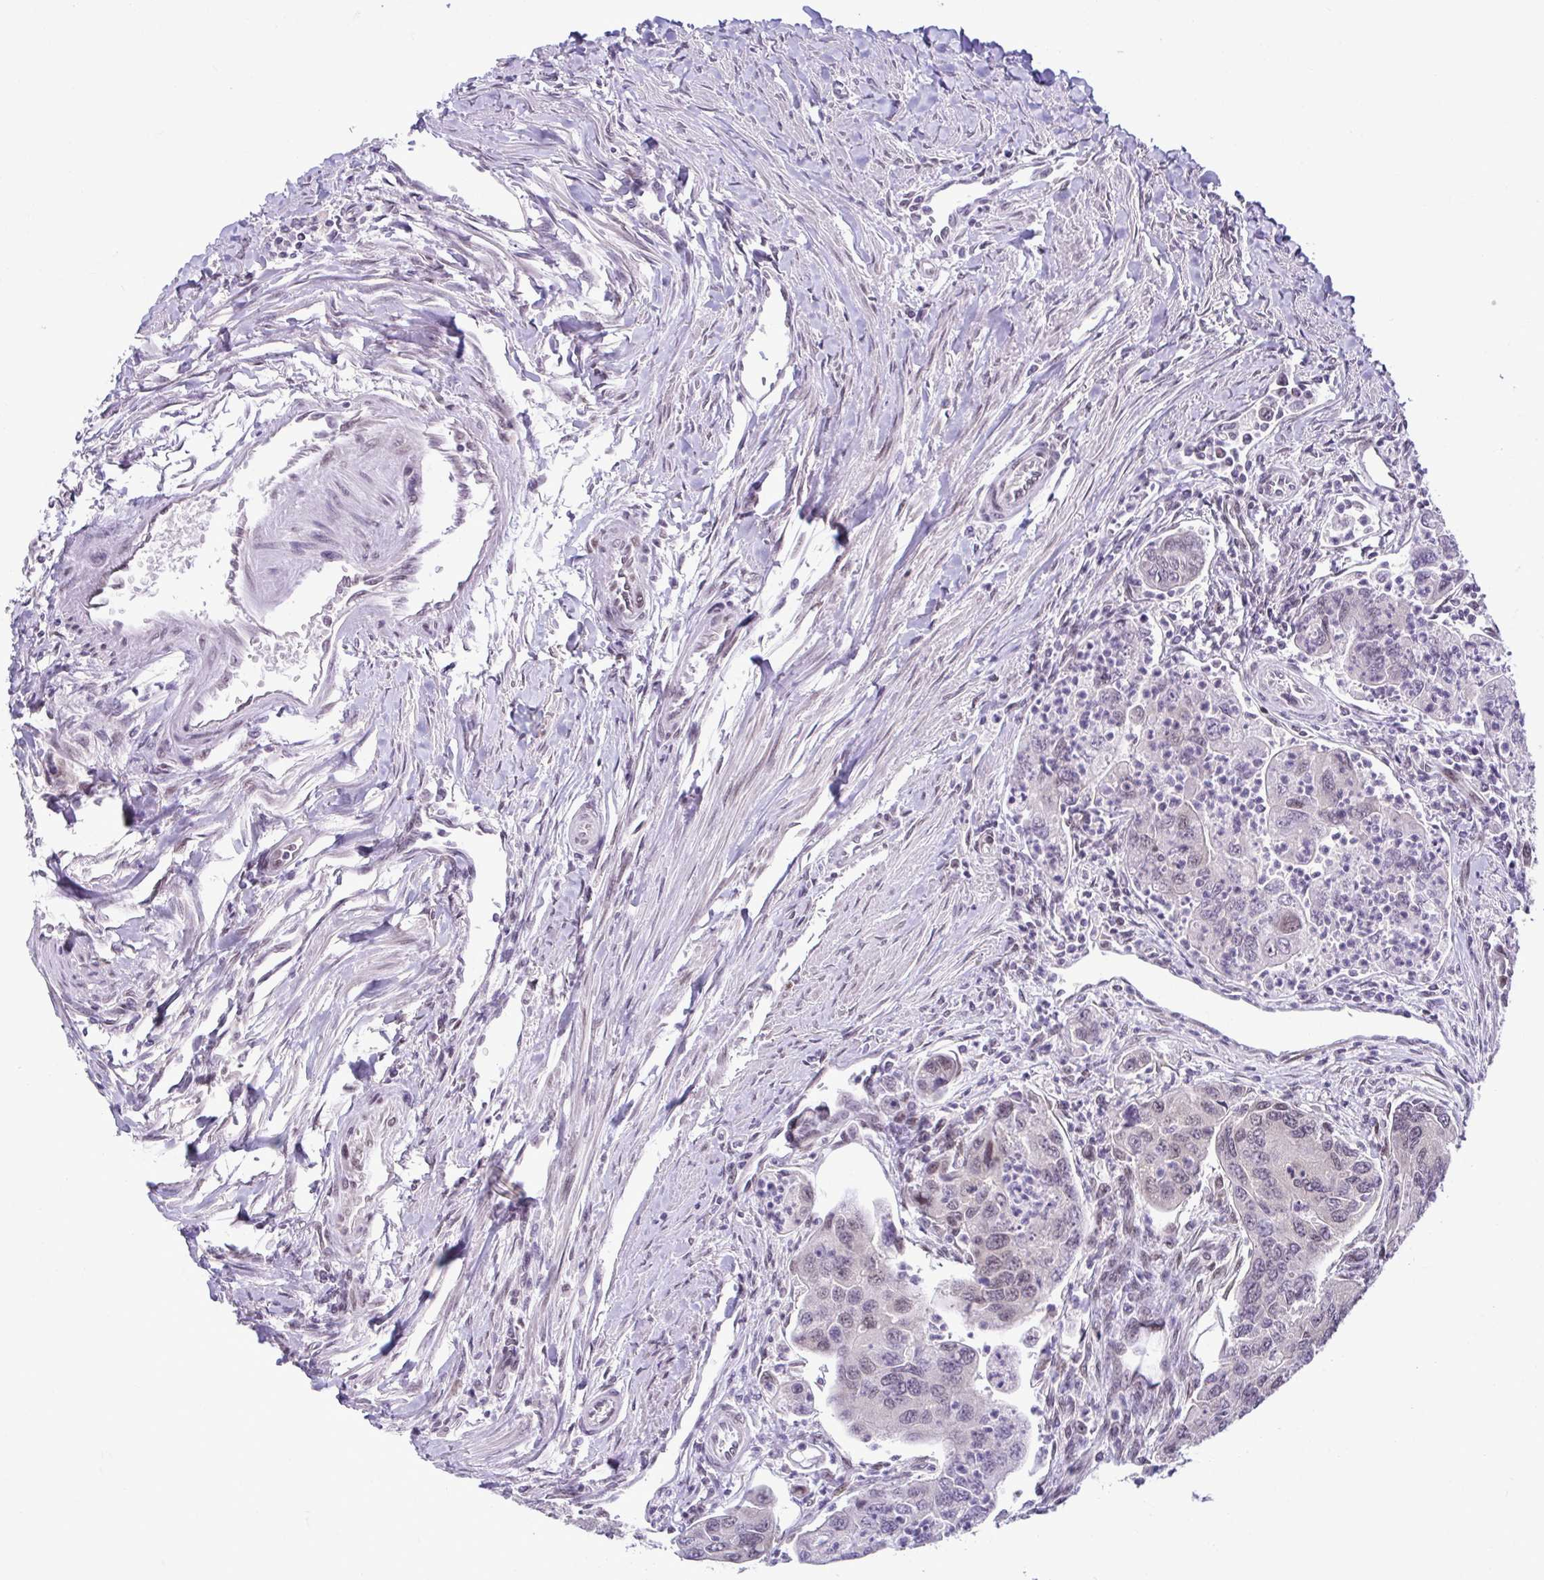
{"staining": {"intensity": "negative", "quantity": "none", "location": "none"}, "tissue": "colorectal cancer", "cell_type": "Tumor cells", "image_type": "cancer", "snomed": [{"axis": "morphology", "description": "Adenocarcinoma, NOS"}, {"axis": "topography", "description": "Colon"}], "caption": "DAB (3,3'-diaminobenzidine) immunohistochemical staining of colorectal cancer (adenocarcinoma) shows no significant expression in tumor cells.", "gene": "RBM3", "patient": {"sex": "female", "age": 67}}